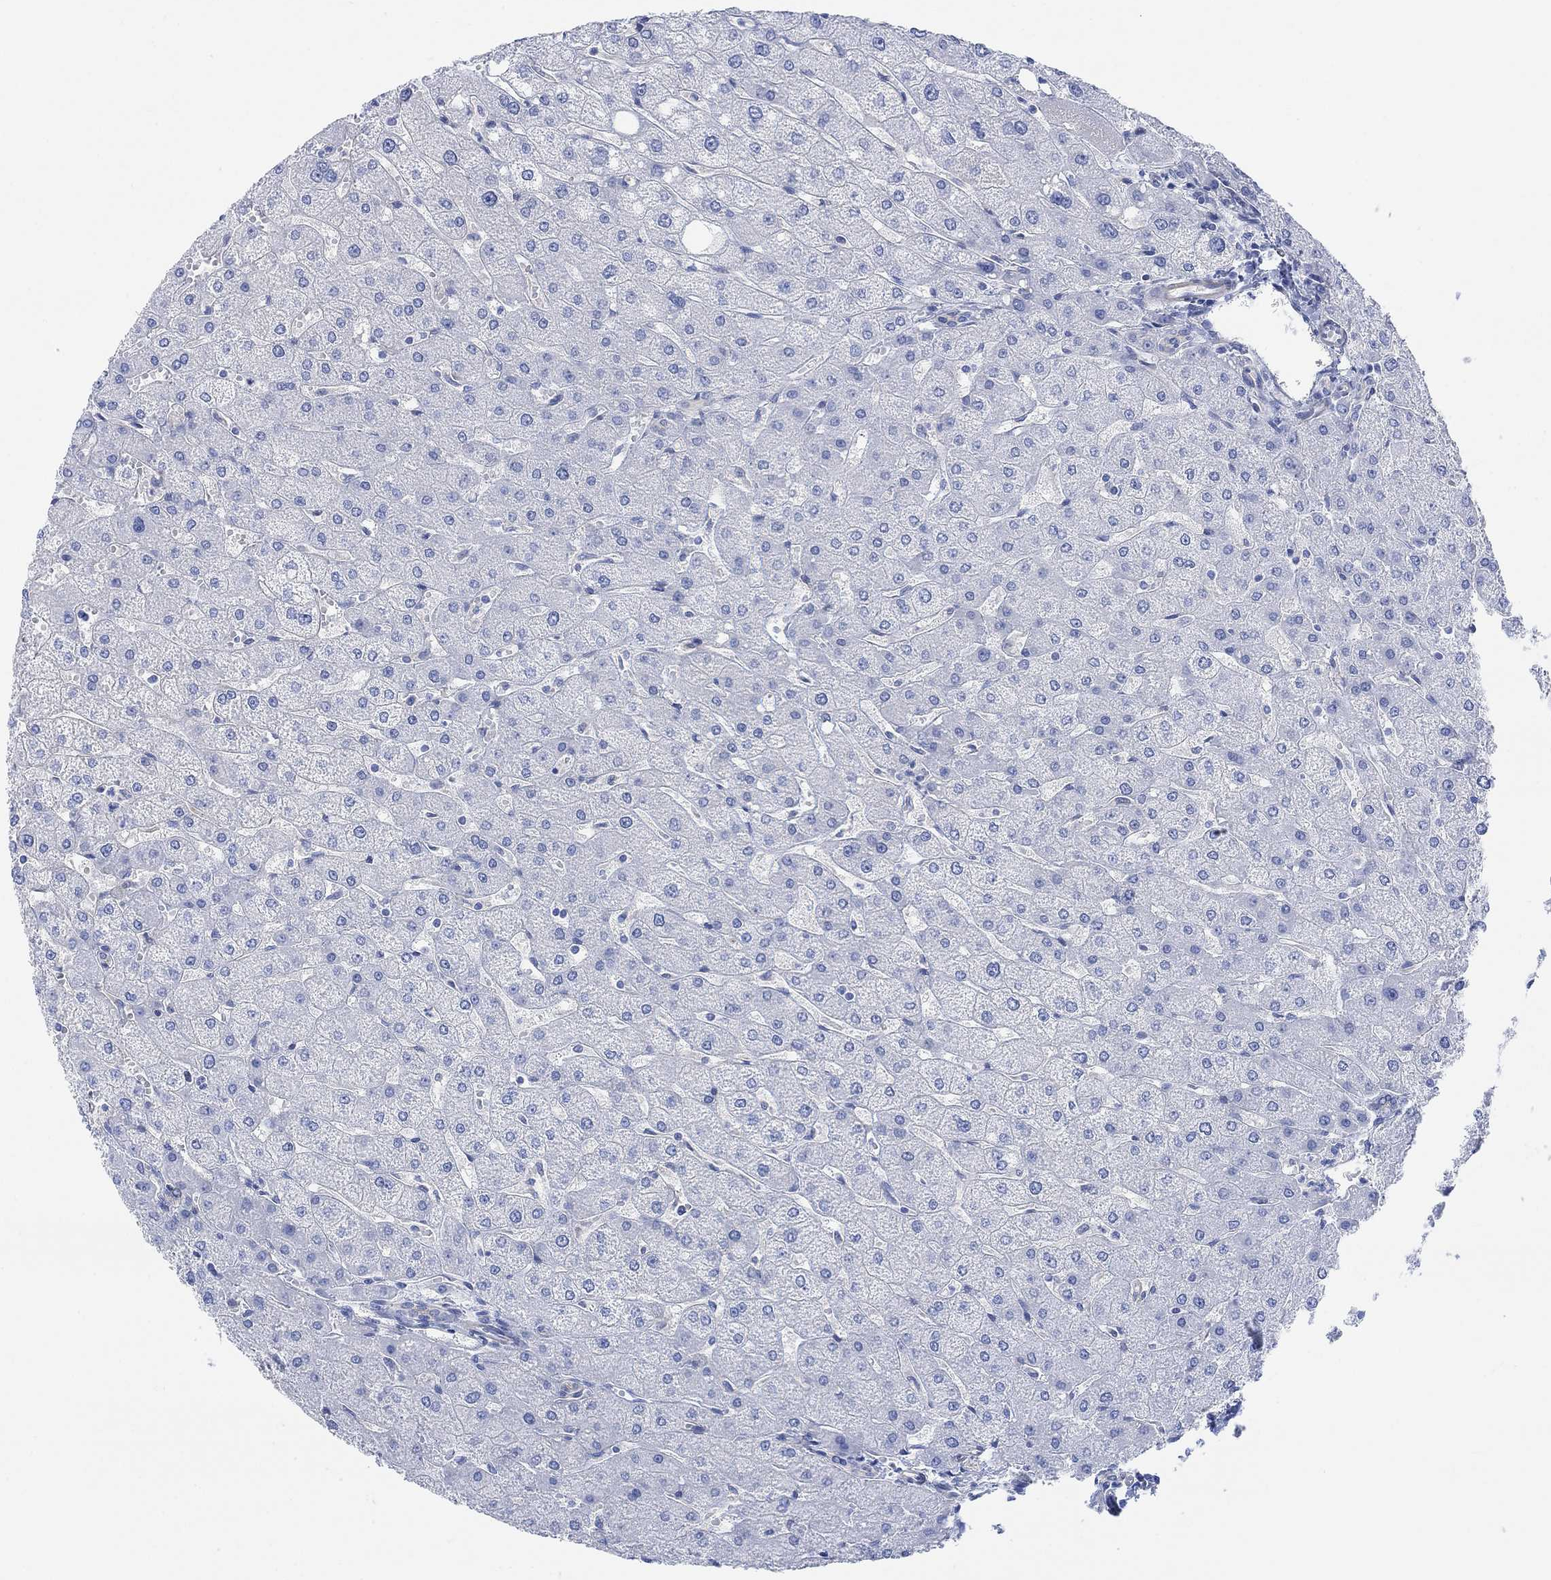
{"staining": {"intensity": "negative", "quantity": "none", "location": "none"}, "tissue": "liver", "cell_type": "Cholangiocytes", "image_type": "normal", "snomed": [{"axis": "morphology", "description": "Normal tissue, NOS"}, {"axis": "topography", "description": "Liver"}], "caption": "This is an immunohistochemistry photomicrograph of benign liver. There is no expression in cholangiocytes.", "gene": "TLDC2", "patient": {"sex": "male", "age": 67}}